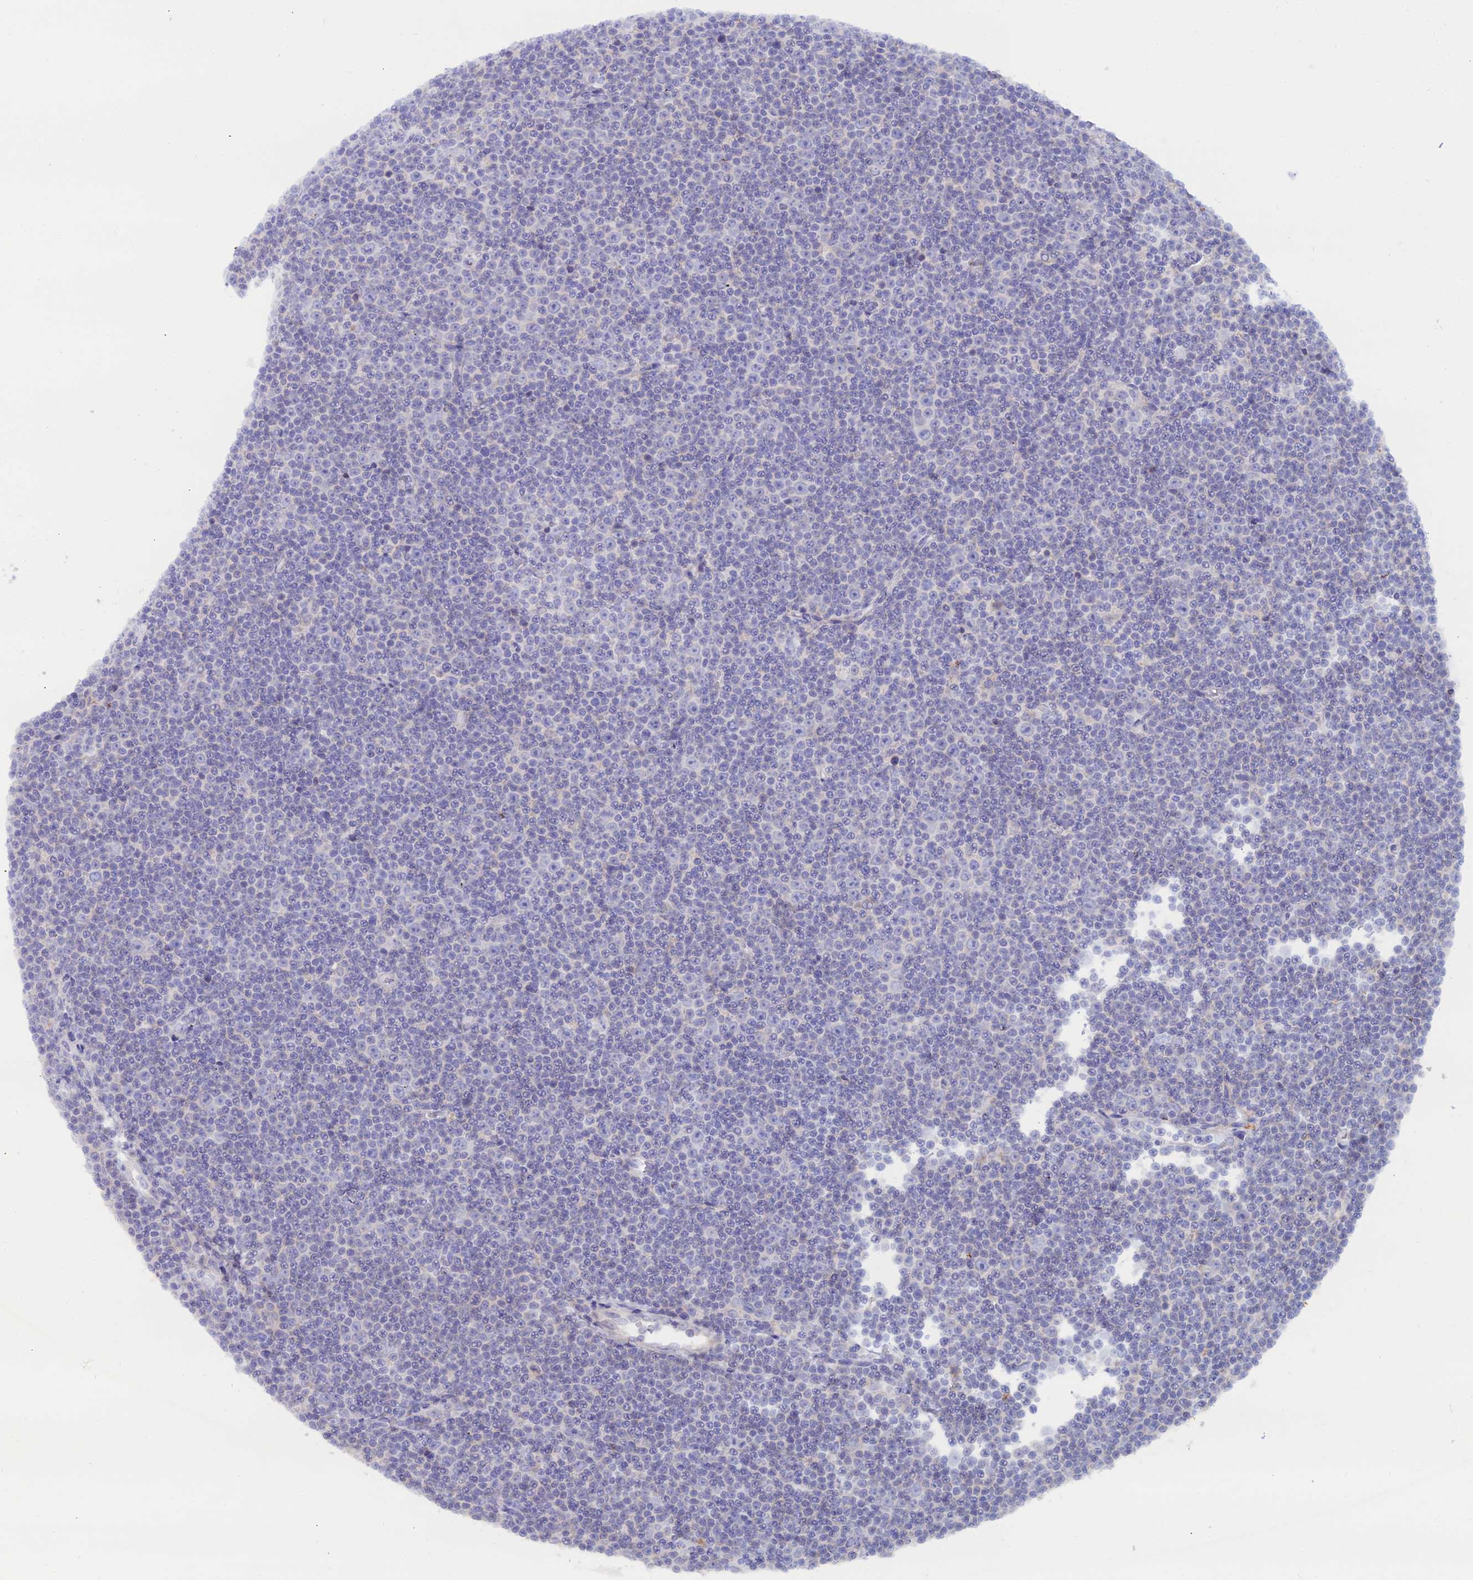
{"staining": {"intensity": "negative", "quantity": "none", "location": "none"}, "tissue": "lymphoma", "cell_type": "Tumor cells", "image_type": "cancer", "snomed": [{"axis": "morphology", "description": "Malignant lymphoma, non-Hodgkin's type, Low grade"}, {"axis": "topography", "description": "Lymph node"}], "caption": "IHC histopathology image of neoplastic tissue: malignant lymphoma, non-Hodgkin's type (low-grade) stained with DAB (3,3'-diaminobenzidine) reveals no significant protein expression in tumor cells.", "gene": "DHX34", "patient": {"sex": "female", "age": 67}}